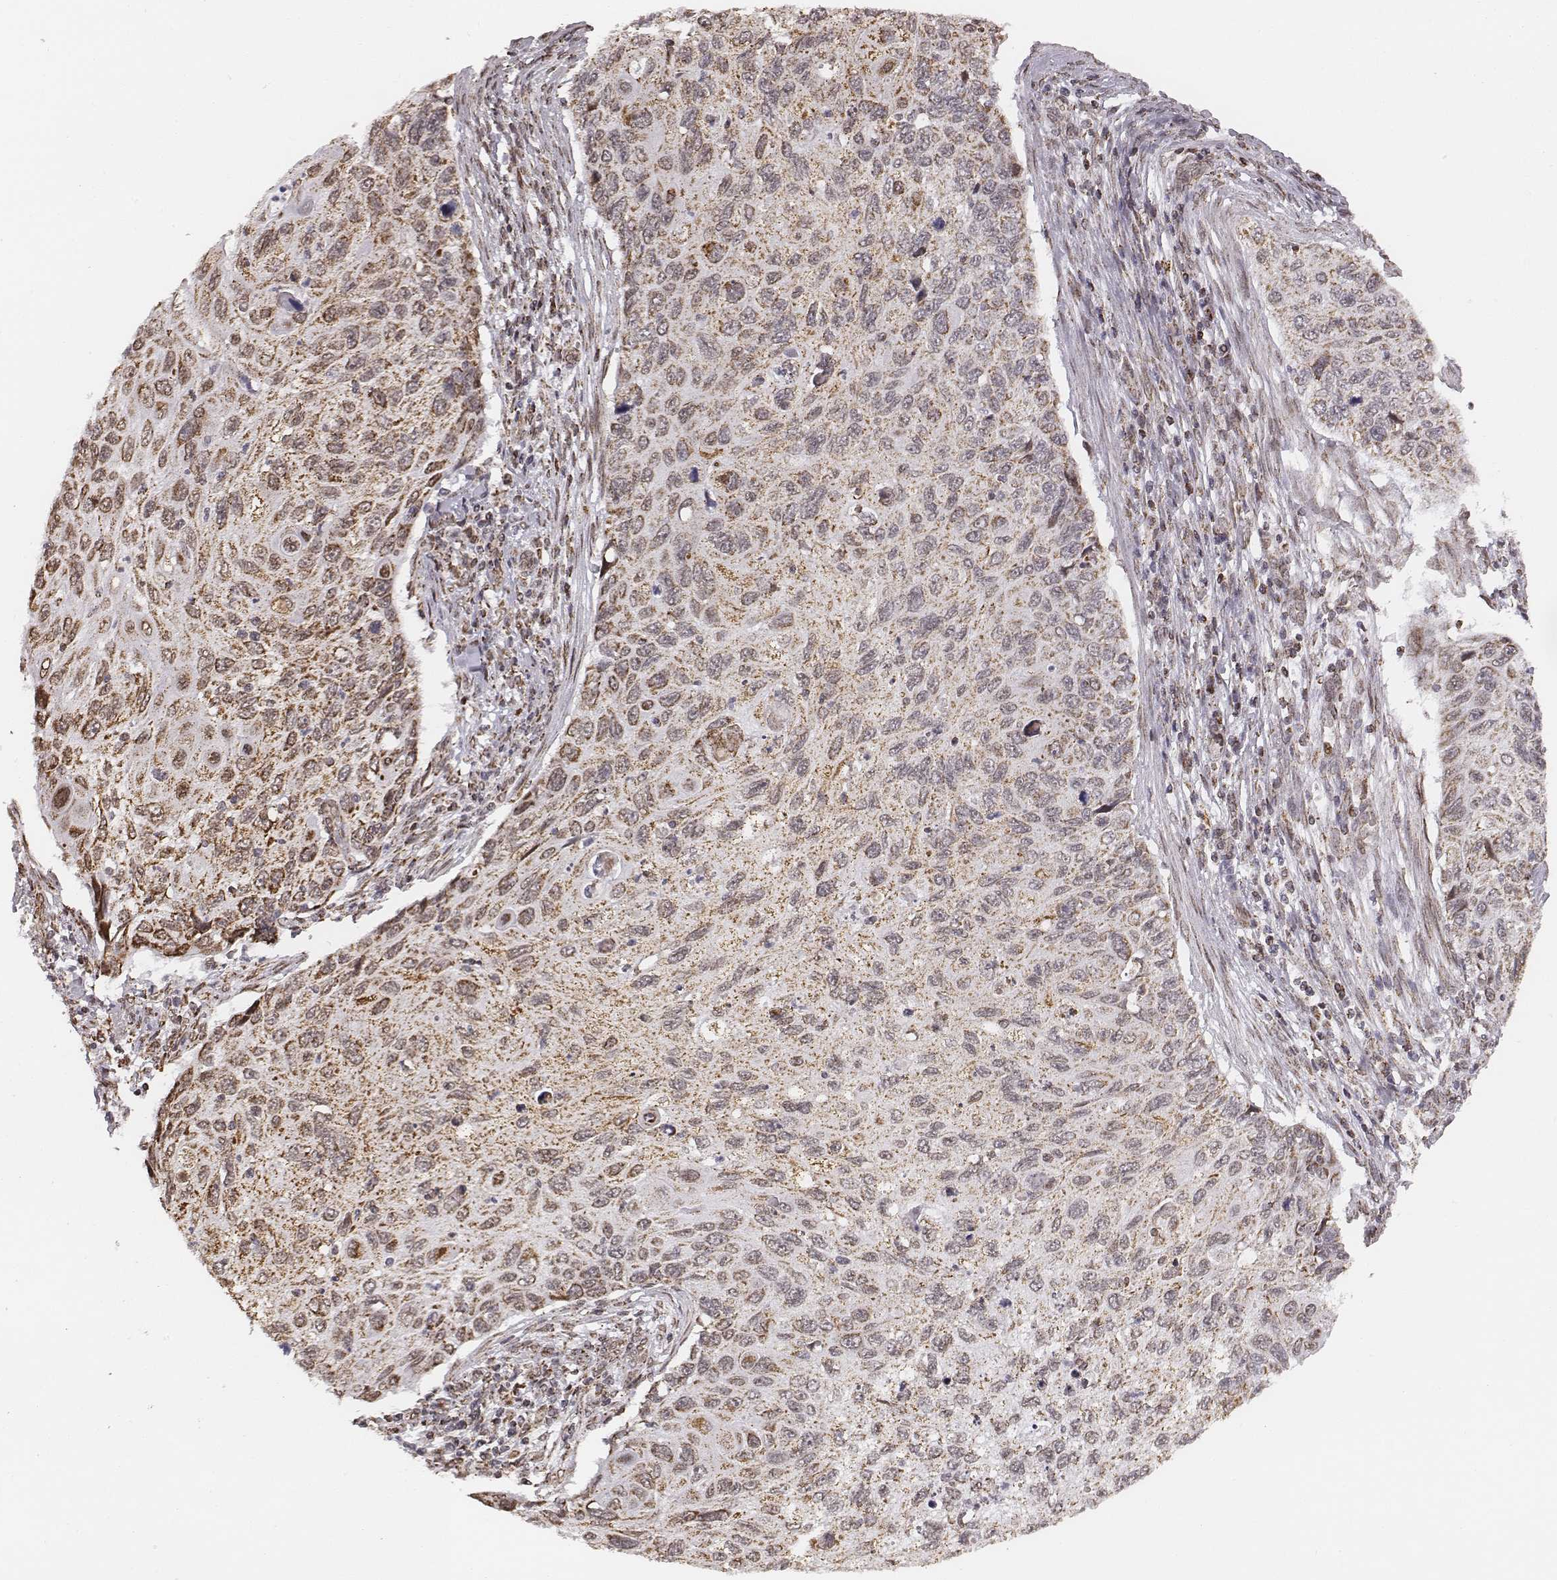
{"staining": {"intensity": "moderate", "quantity": "25%-75%", "location": "cytoplasmic/membranous"}, "tissue": "cervical cancer", "cell_type": "Tumor cells", "image_type": "cancer", "snomed": [{"axis": "morphology", "description": "Squamous cell carcinoma, NOS"}, {"axis": "topography", "description": "Cervix"}], "caption": "Cervical cancer (squamous cell carcinoma) stained with a brown dye displays moderate cytoplasmic/membranous positive expression in about 25%-75% of tumor cells.", "gene": "ACOT2", "patient": {"sex": "female", "age": 70}}